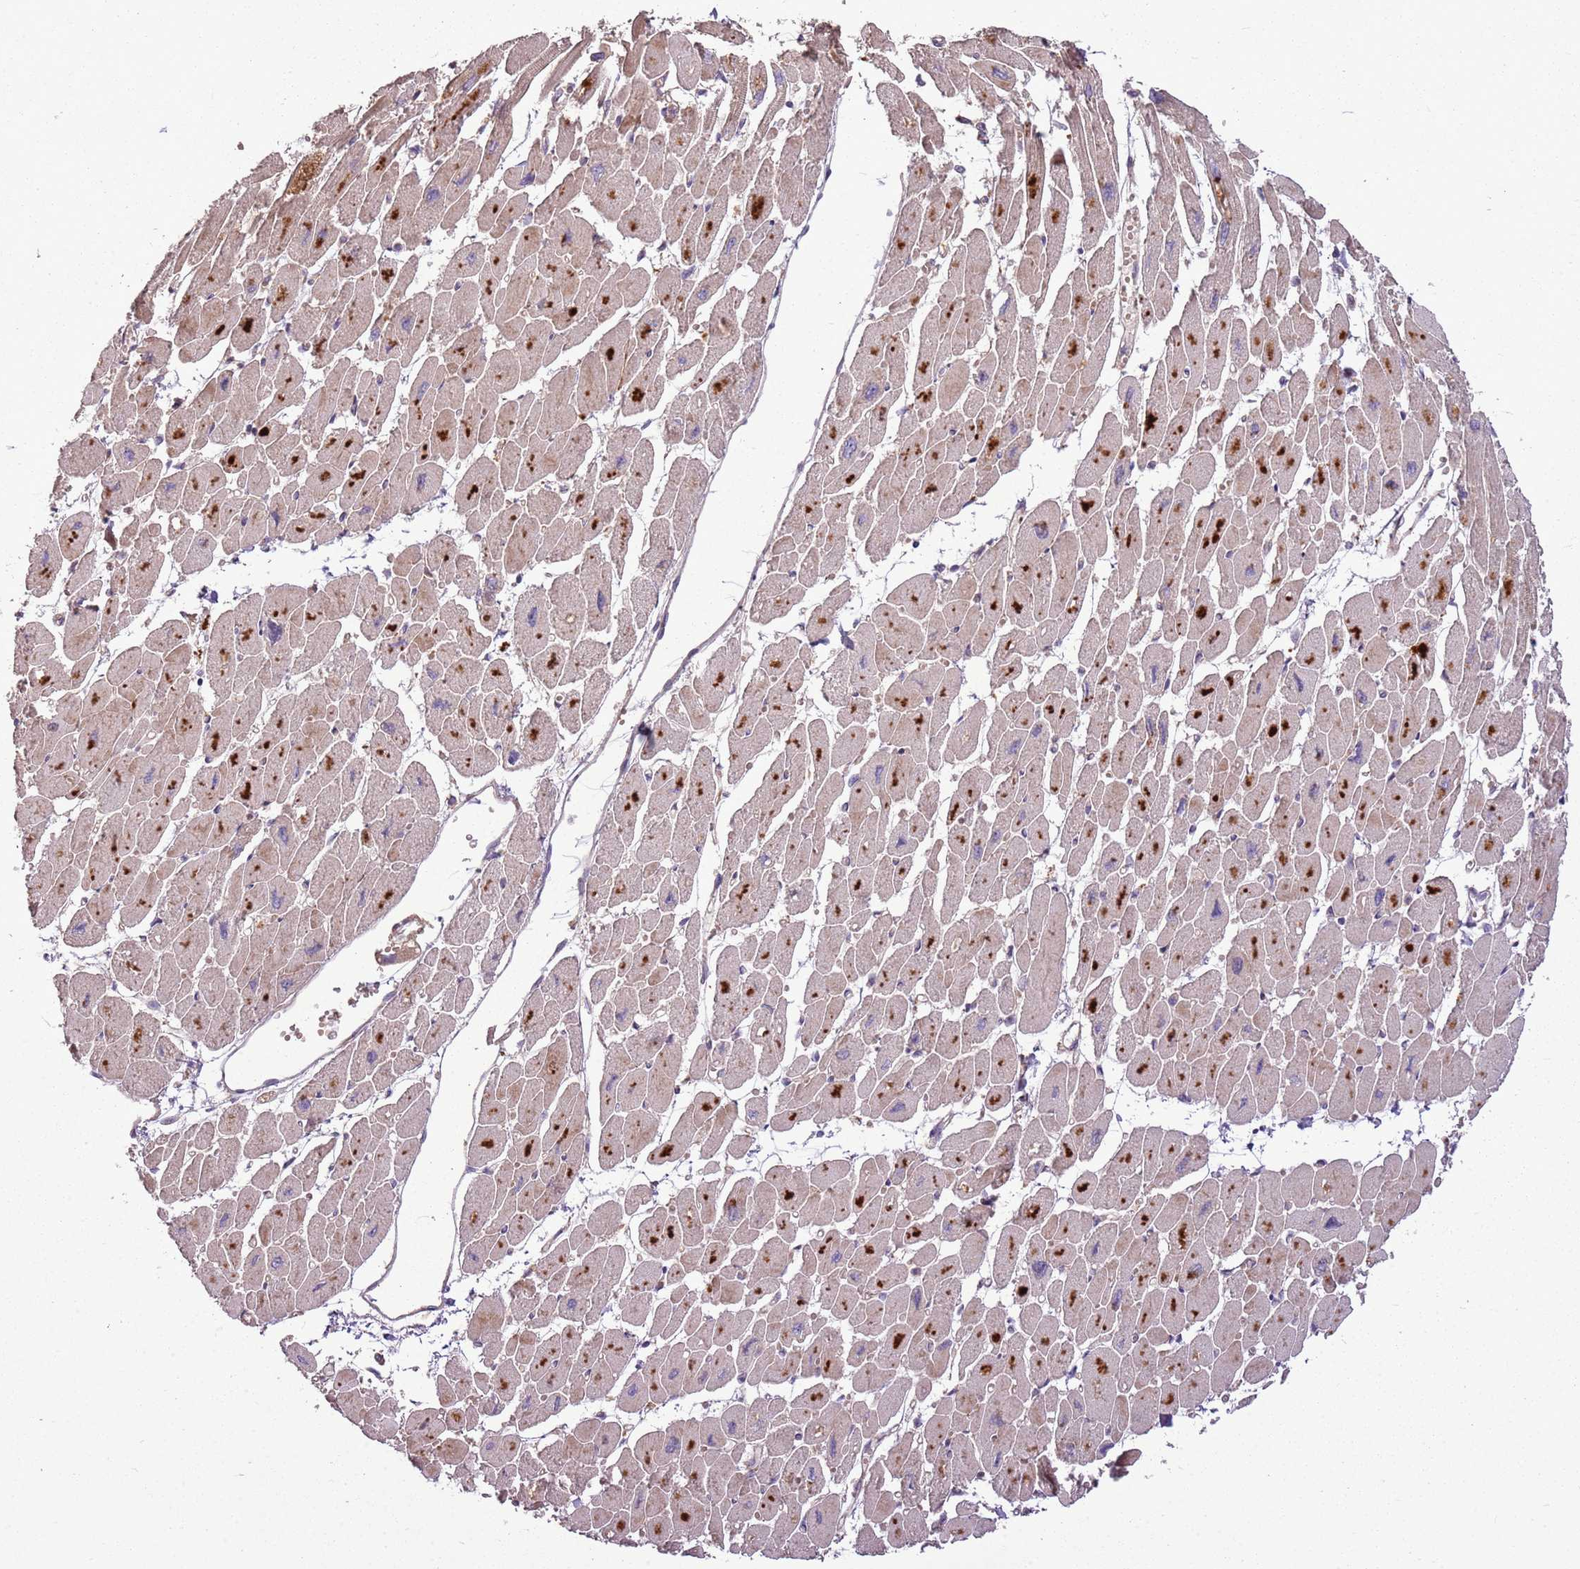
{"staining": {"intensity": "moderate", "quantity": "25%-75%", "location": "cytoplasmic/membranous"}, "tissue": "heart muscle", "cell_type": "Cardiomyocytes", "image_type": "normal", "snomed": [{"axis": "morphology", "description": "Normal tissue, NOS"}, {"axis": "topography", "description": "Heart"}], "caption": "Immunohistochemical staining of normal human heart muscle displays moderate cytoplasmic/membranous protein positivity in approximately 25%-75% of cardiomyocytes.", "gene": "ANKRD24", "patient": {"sex": "female", "age": 54}}